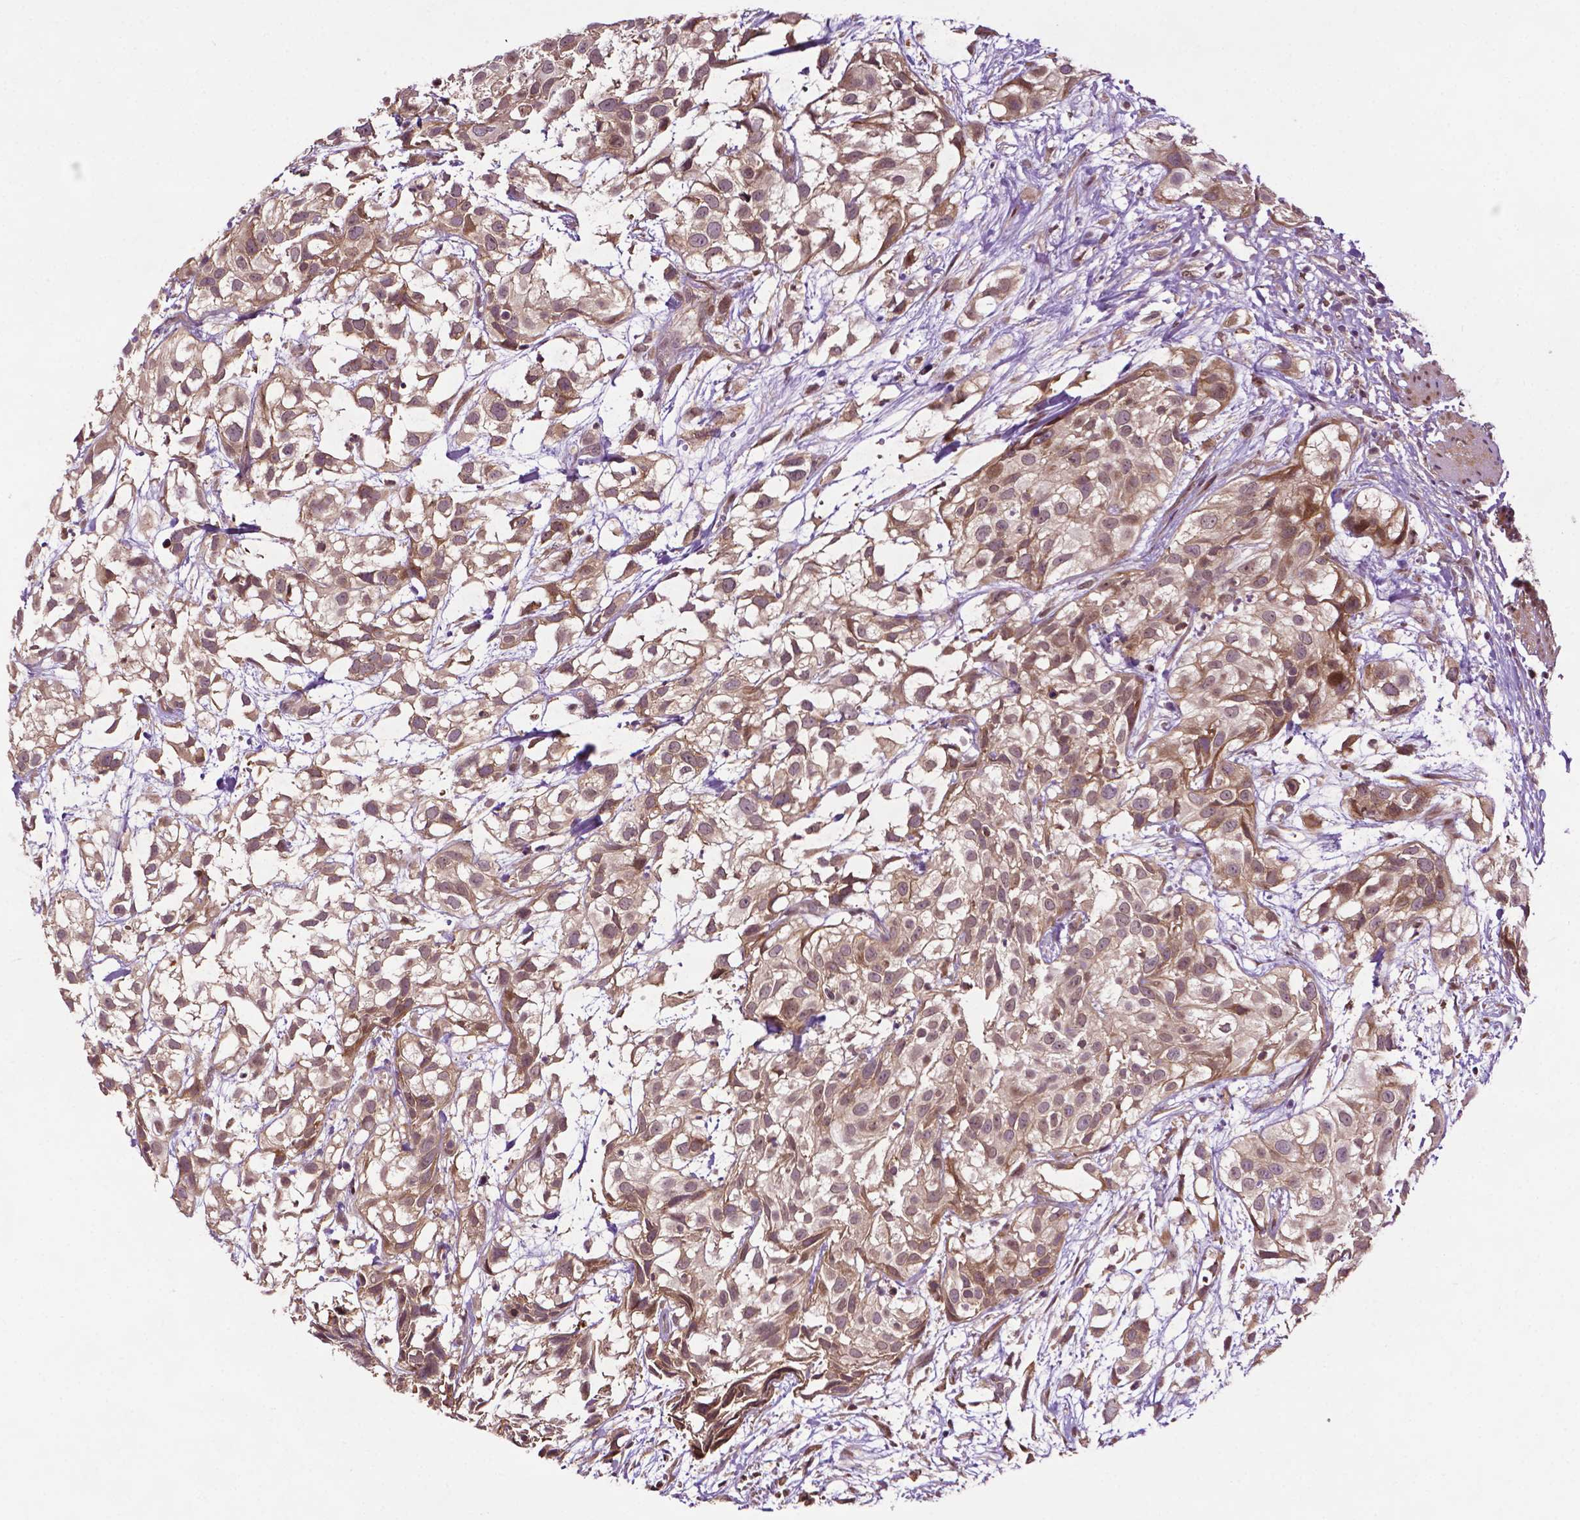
{"staining": {"intensity": "weak", "quantity": ">75%", "location": "cytoplasmic/membranous"}, "tissue": "urothelial cancer", "cell_type": "Tumor cells", "image_type": "cancer", "snomed": [{"axis": "morphology", "description": "Urothelial carcinoma, High grade"}, {"axis": "topography", "description": "Urinary bladder"}], "caption": "Human urothelial cancer stained with a brown dye shows weak cytoplasmic/membranous positive positivity in approximately >75% of tumor cells.", "gene": "TMX2", "patient": {"sex": "male", "age": 56}}